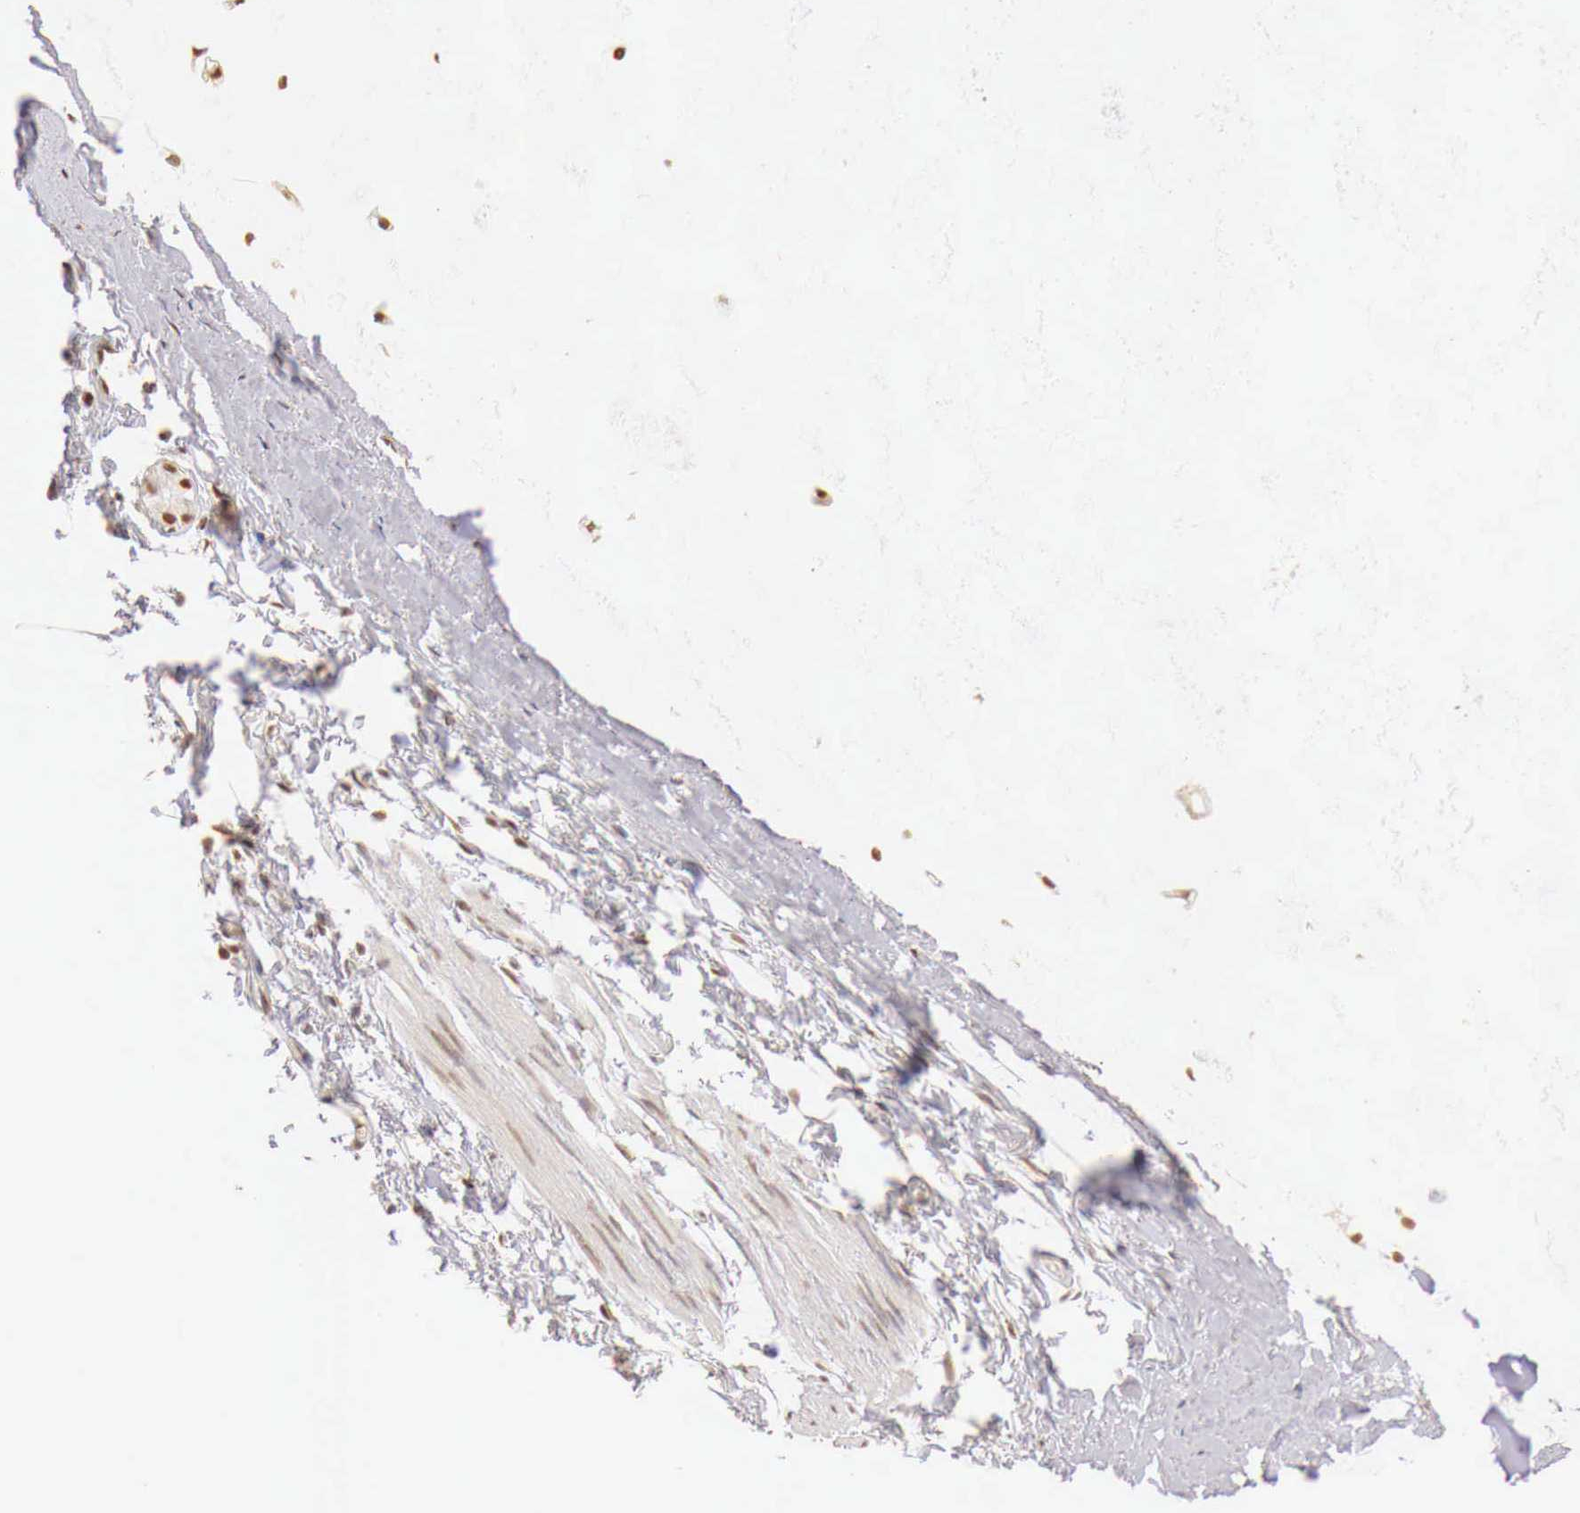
{"staining": {"intensity": "strong", "quantity": ">75%", "location": "nuclear"}, "tissue": "adipose tissue", "cell_type": "Adipocytes", "image_type": "normal", "snomed": [{"axis": "morphology", "description": "Normal tissue, NOS"}, {"axis": "topography", "description": "Cartilage tissue"}, {"axis": "topography", "description": "Lung"}], "caption": "High-power microscopy captured an immunohistochemistry histopathology image of unremarkable adipose tissue, revealing strong nuclear staining in approximately >75% of adipocytes.", "gene": "GPKOW", "patient": {"sex": "male", "age": 65}}